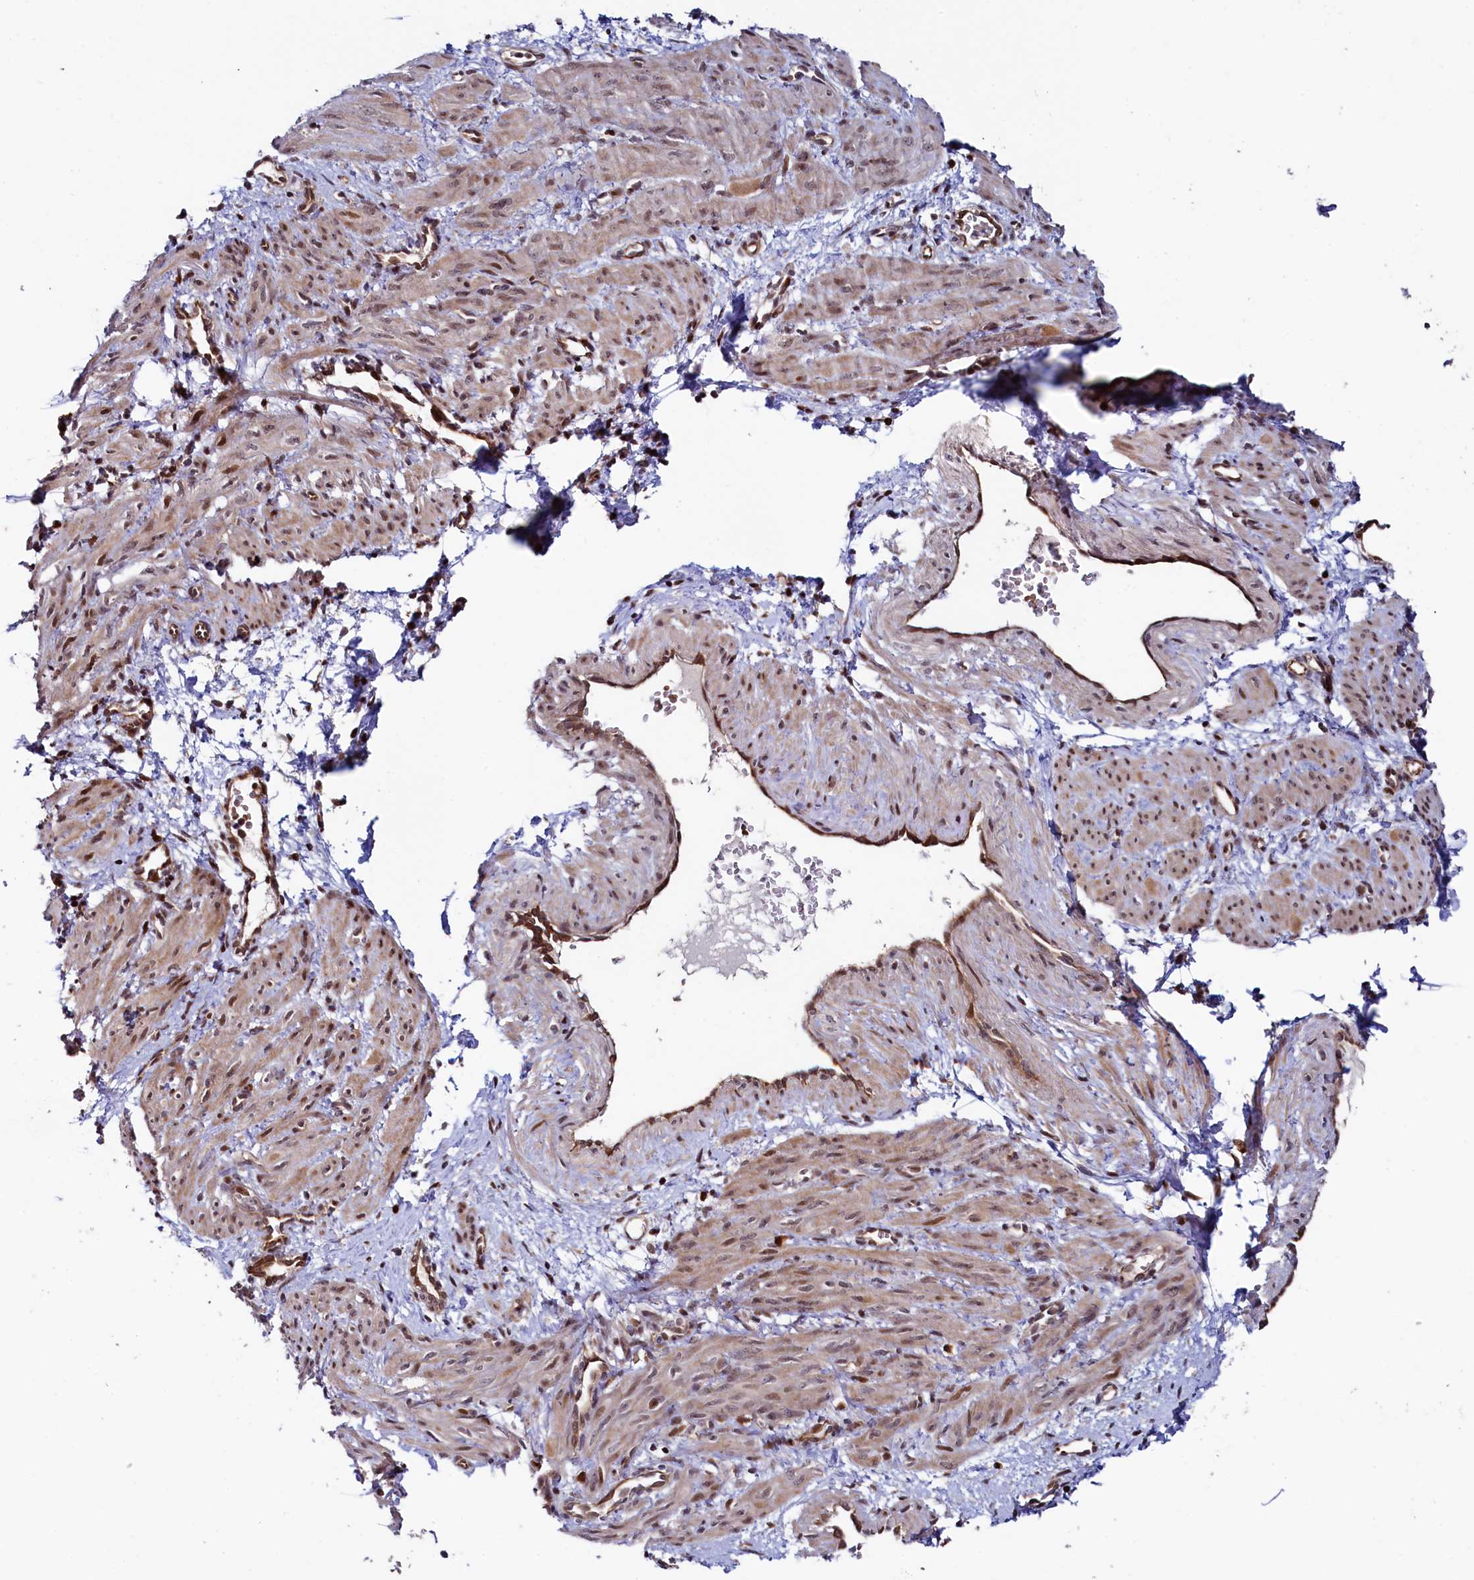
{"staining": {"intensity": "moderate", "quantity": "25%-75%", "location": "cytoplasmic/membranous,nuclear"}, "tissue": "smooth muscle", "cell_type": "Smooth muscle cells", "image_type": "normal", "snomed": [{"axis": "morphology", "description": "Normal tissue, NOS"}, {"axis": "topography", "description": "Endometrium"}], "caption": "Protein staining shows moderate cytoplasmic/membranous,nuclear expression in about 25%-75% of smooth muscle cells in normal smooth muscle. (IHC, brightfield microscopy, high magnification).", "gene": "LEO1", "patient": {"sex": "female", "age": 33}}